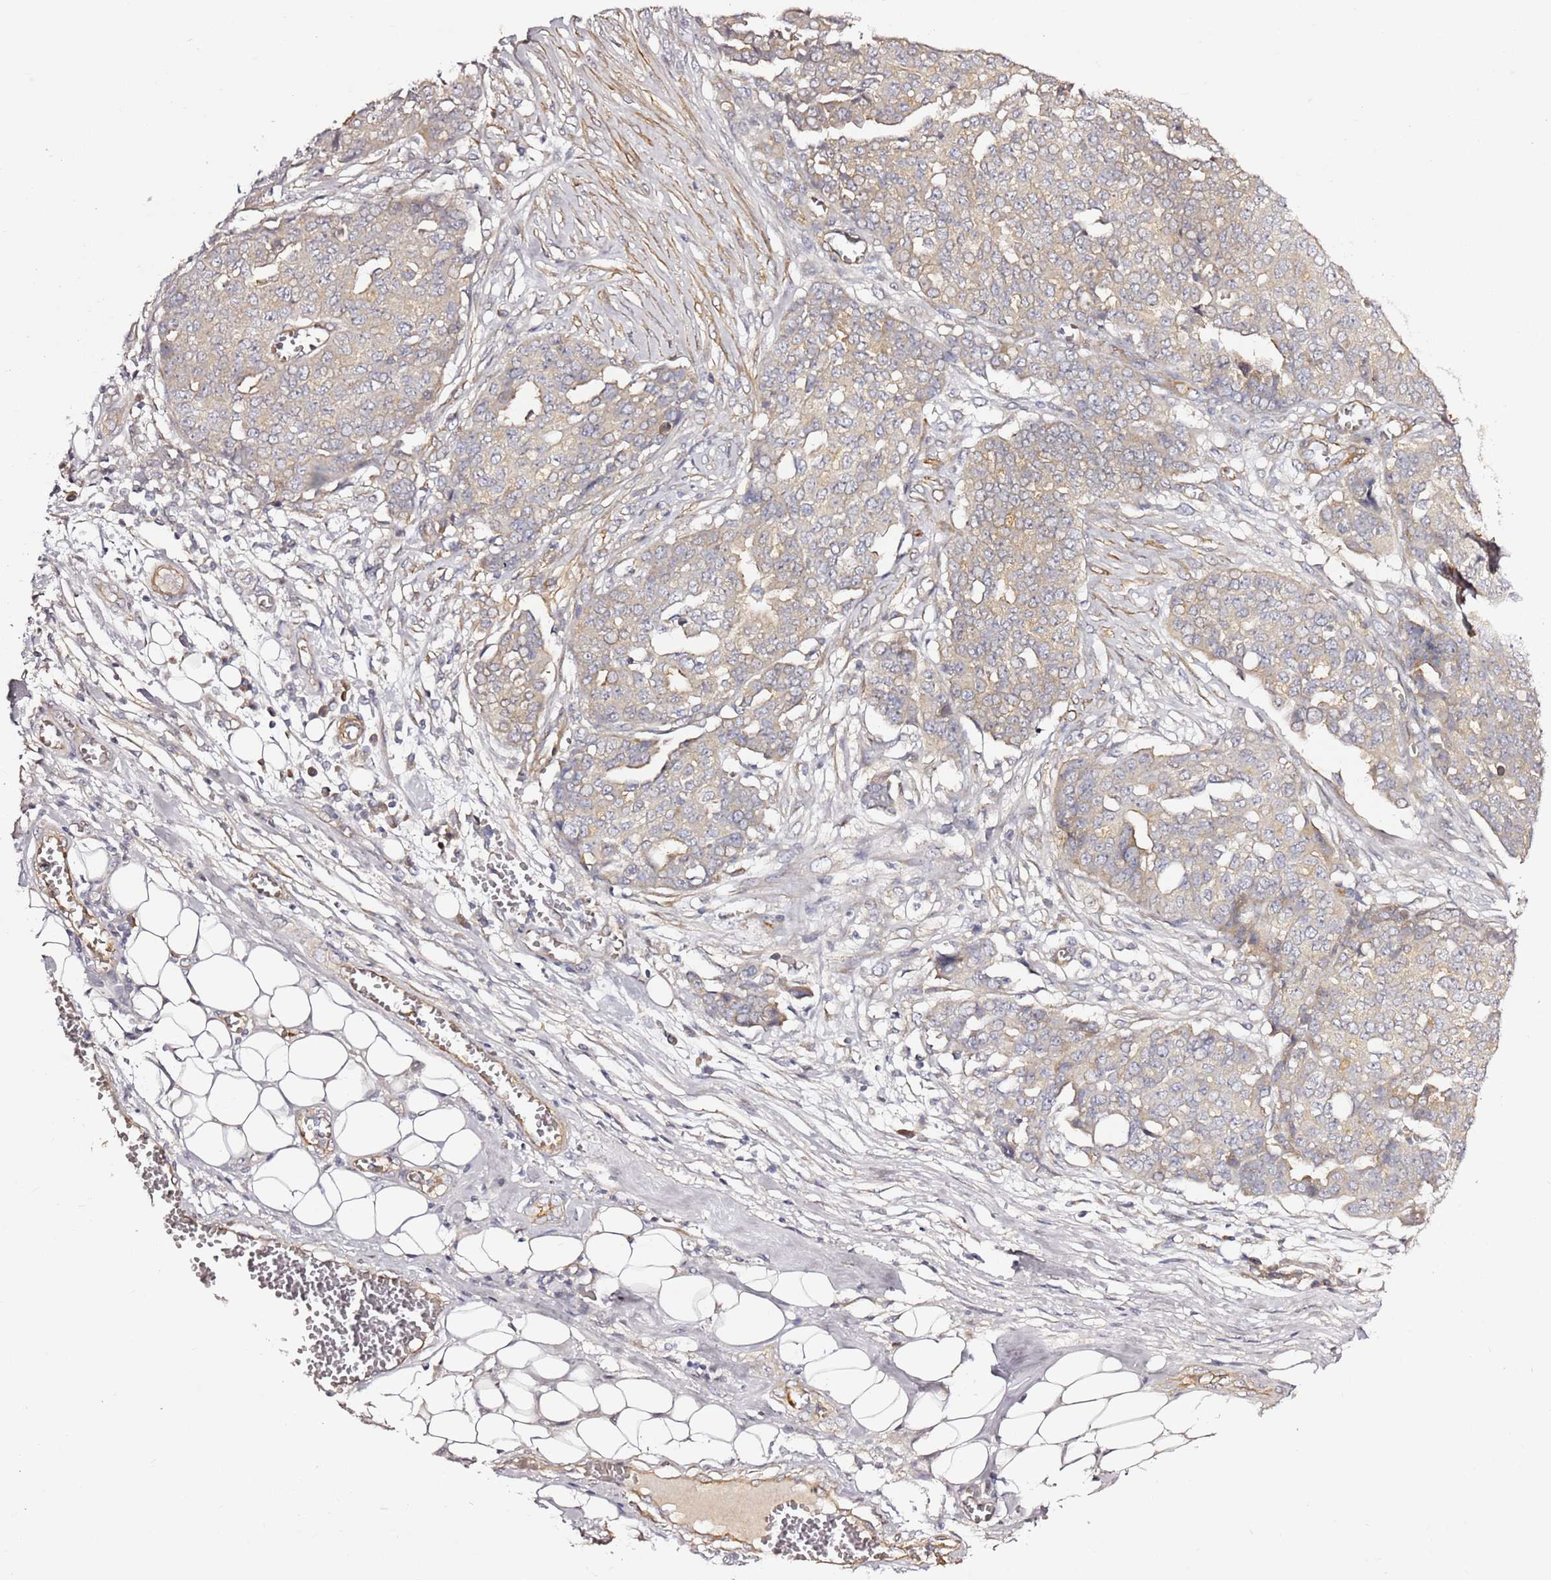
{"staining": {"intensity": "weak", "quantity": "25%-75%", "location": "cytoplasmic/membranous"}, "tissue": "ovarian cancer", "cell_type": "Tumor cells", "image_type": "cancer", "snomed": [{"axis": "morphology", "description": "Cystadenocarcinoma, serous, NOS"}, {"axis": "topography", "description": "Soft tissue"}, {"axis": "topography", "description": "Ovary"}], "caption": "Protein analysis of ovarian cancer (serous cystadenocarcinoma) tissue demonstrates weak cytoplasmic/membranous positivity in approximately 25%-75% of tumor cells.", "gene": "EPS8L1", "patient": {"sex": "female", "age": 57}}